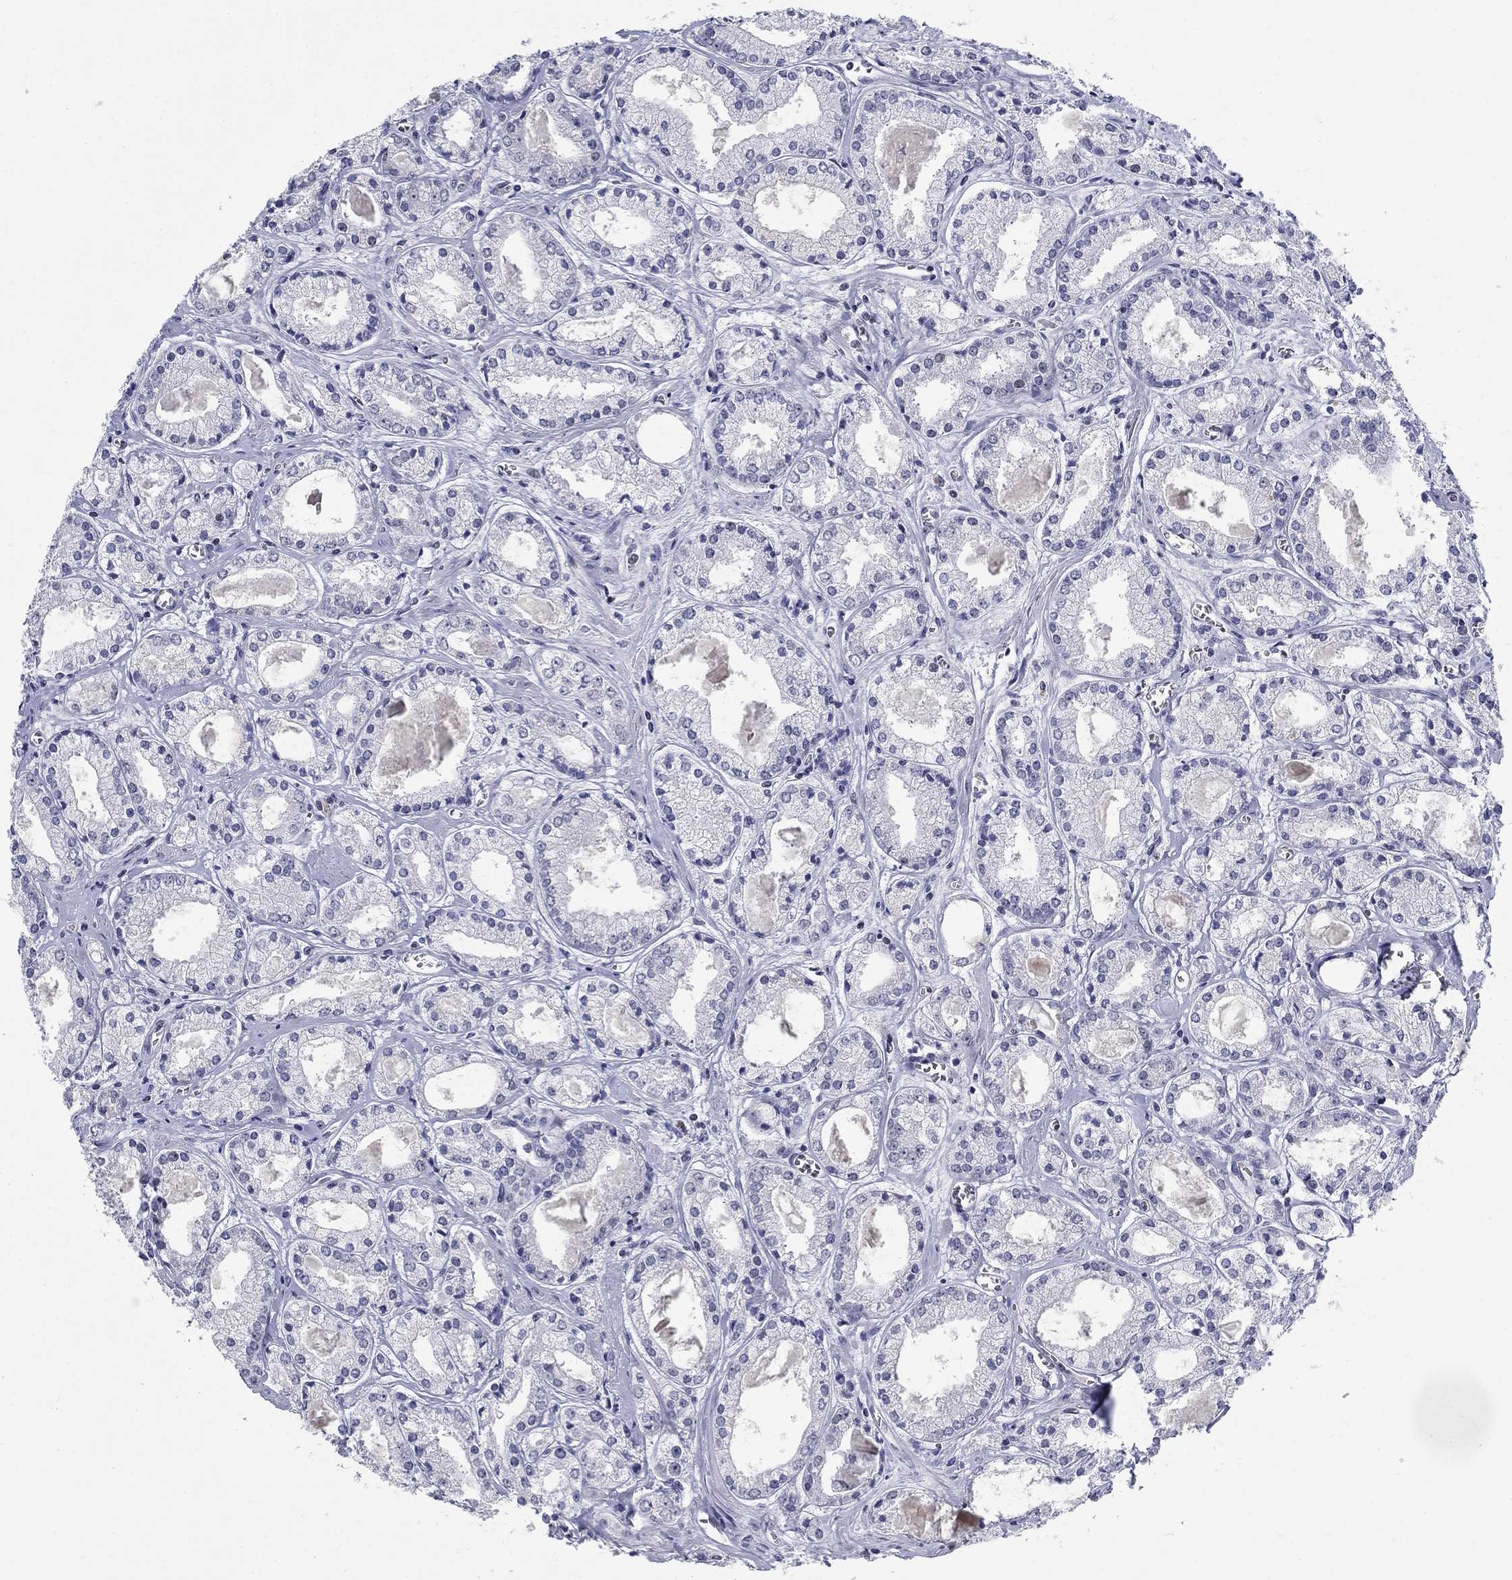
{"staining": {"intensity": "negative", "quantity": "none", "location": "none"}, "tissue": "prostate cancer", "cell_type": "Tumor cells", "image_type": "cancer", "snomed": [{"axis": "morphology", "description": "Adenocarcinoma, NOS"}, {"axis": "topography", "description": "Prostate"}], "caption": "Image shows no significant protein expression in tumor cells of prostate cancer.", "gene": "BHLHE22", "patient": {"sex": "male", "age": 72}}